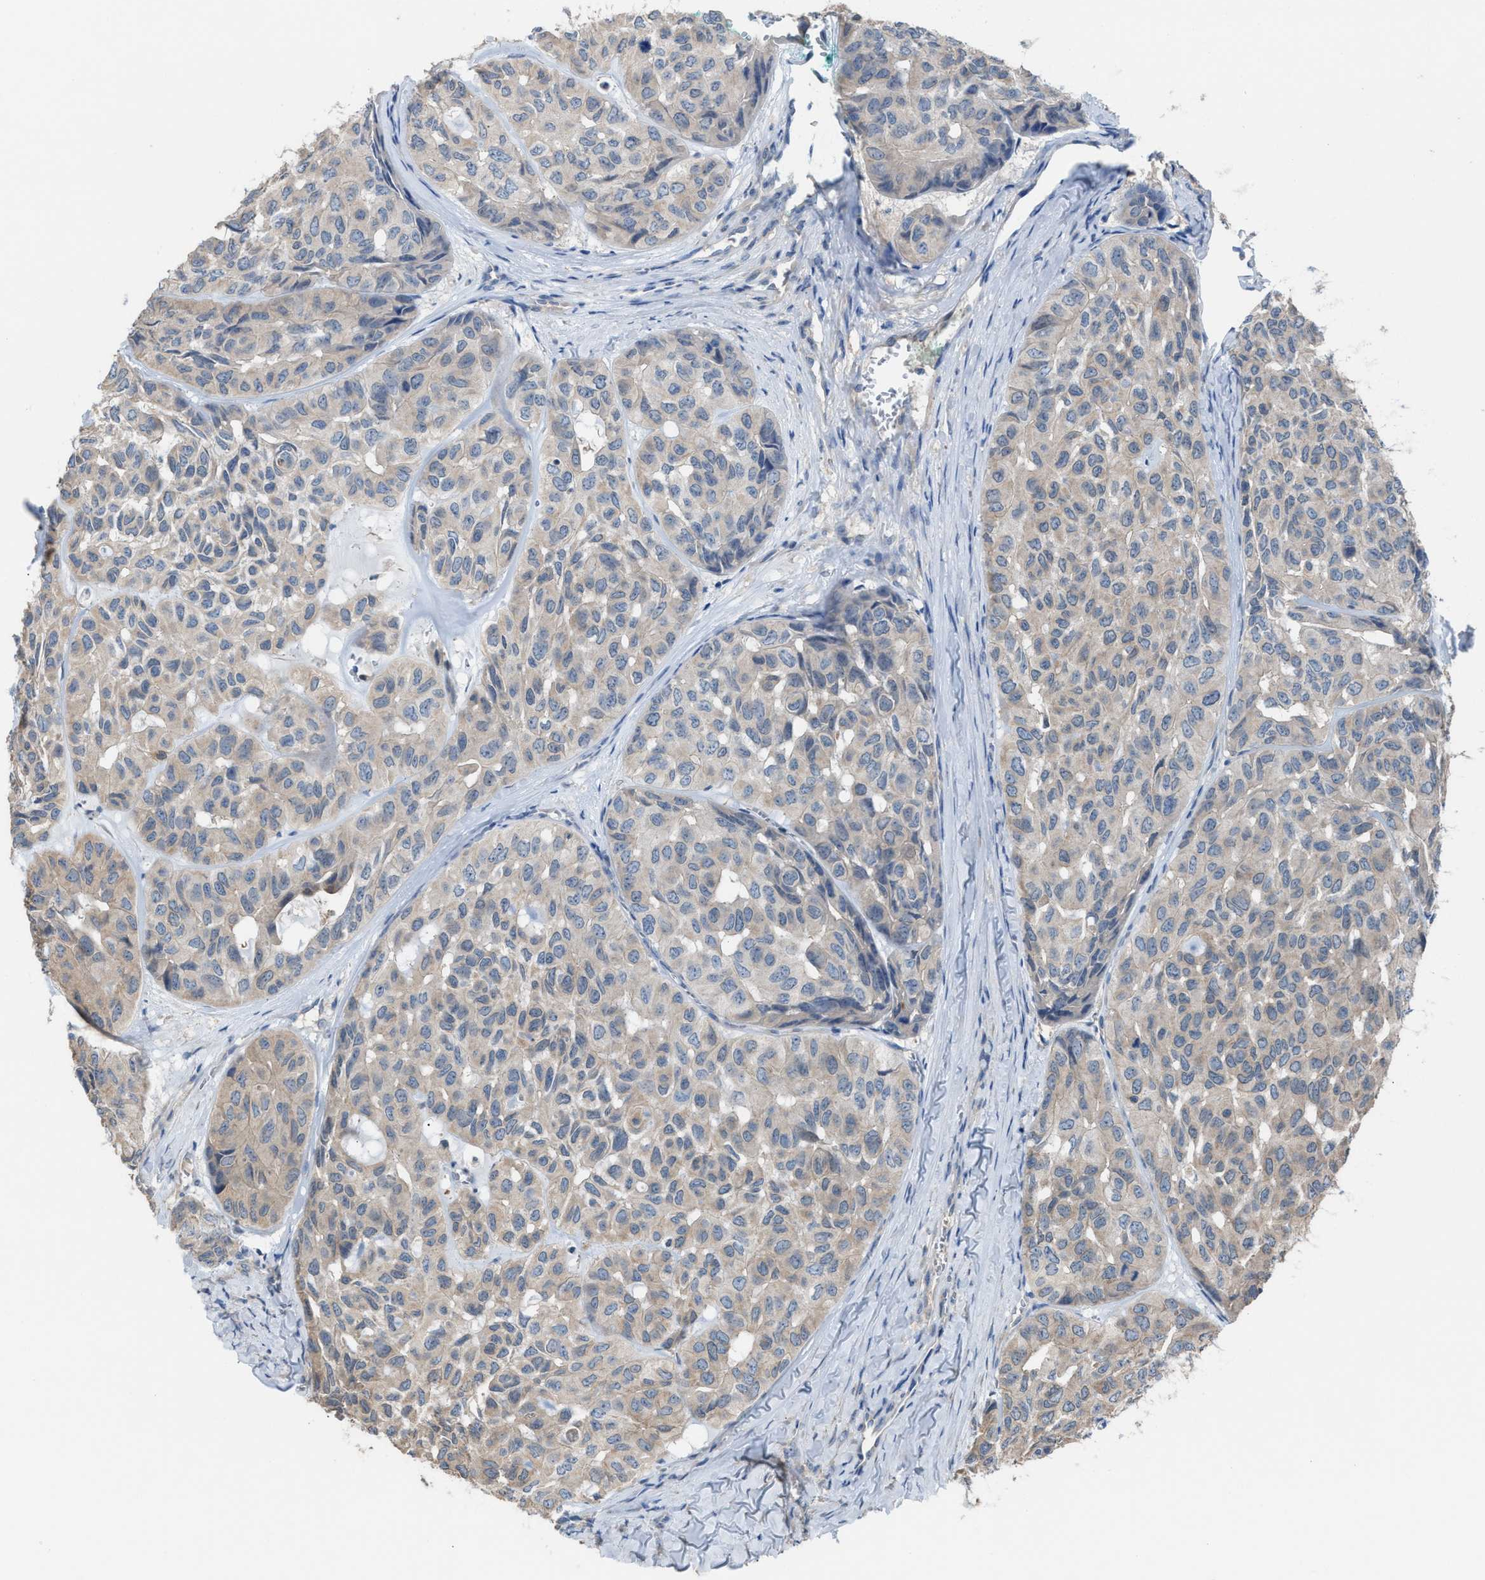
{"staining": {"intensity": "weak", "quantity": "<25%", "location": "cytoplasmic/membranous"}, "tissue": "head and neck cancer", "cell_type": "Tumor cells", "image_type": "cancer", "snomed": [{"axis": "morphology", "description": "Adenocarcinoma, NOS"}, {"axis": "topography", "description": "Salivary gland, NOS"}, {"axis": "topography", "description": "Head-Neck"}], "caption": "IHC of head and neck cancer exhibits no staining in tumor cells. The staining is performed using DAB brown chromogen with nuclei counter-stained in using hematoxylin.", "gene": "NQO2", "patient": {"sex": "female", "age": 76}}